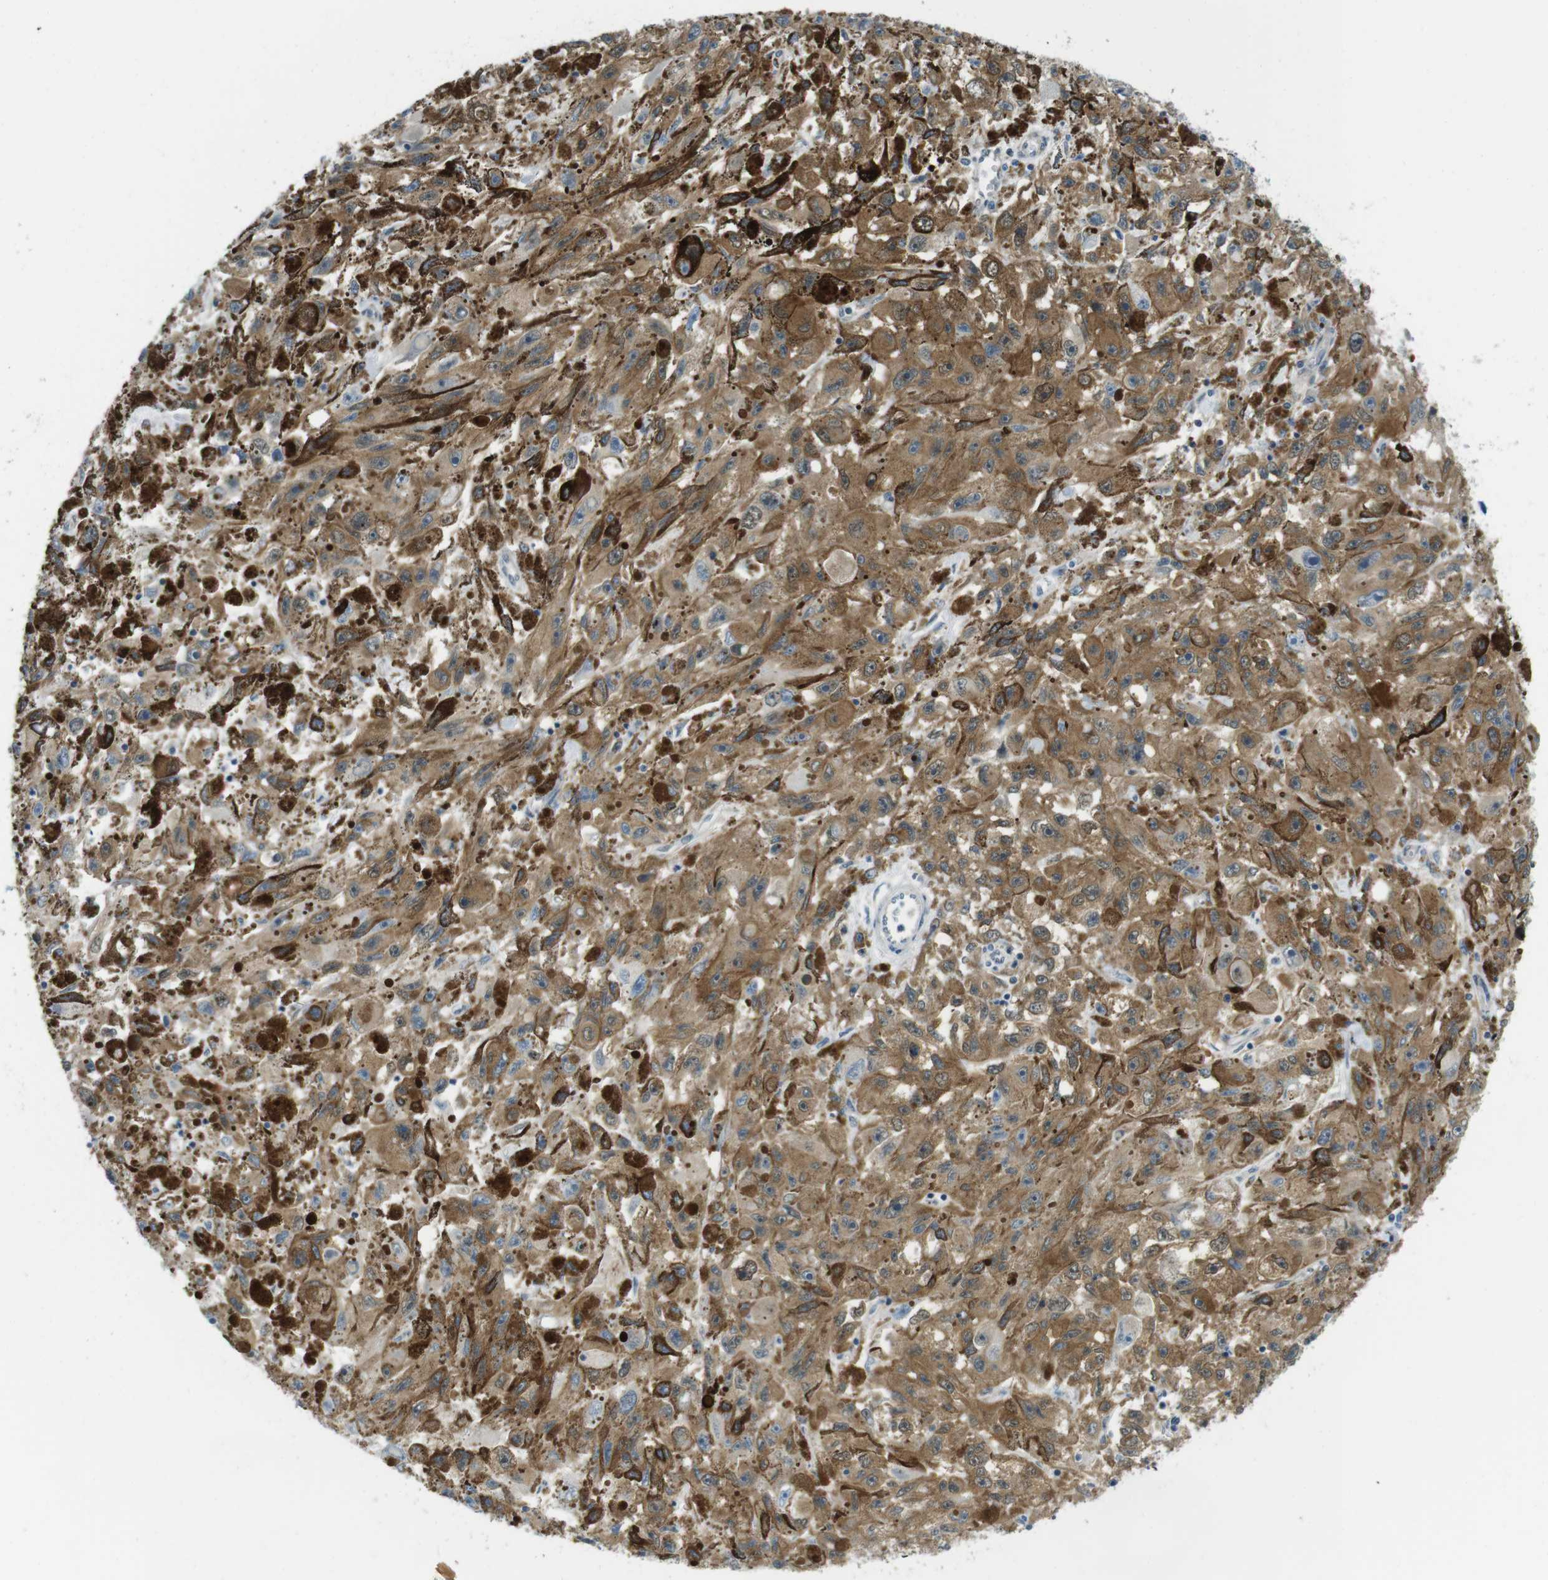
{"staining": {"intensity": "moderate", "quantity": ">75%", "location": "cytoplasmic/membranous"}, "tissue": "melanoma", "cell_type": "Tumor cells", "image_type": "cancer", "snomed": [{"axis": "morphology", "description": "Malignant melanoma, NOS"}, {"axis": "topography", "description": "Skin"}], "caption": "Melanoma was stained to show a protein in brown. There is medium levels of moderate cytoplasmic/membranous expression in about >75% of tumor cells.", "gene": "CASP2", "patient": {"sex": "female", "age": 104}}